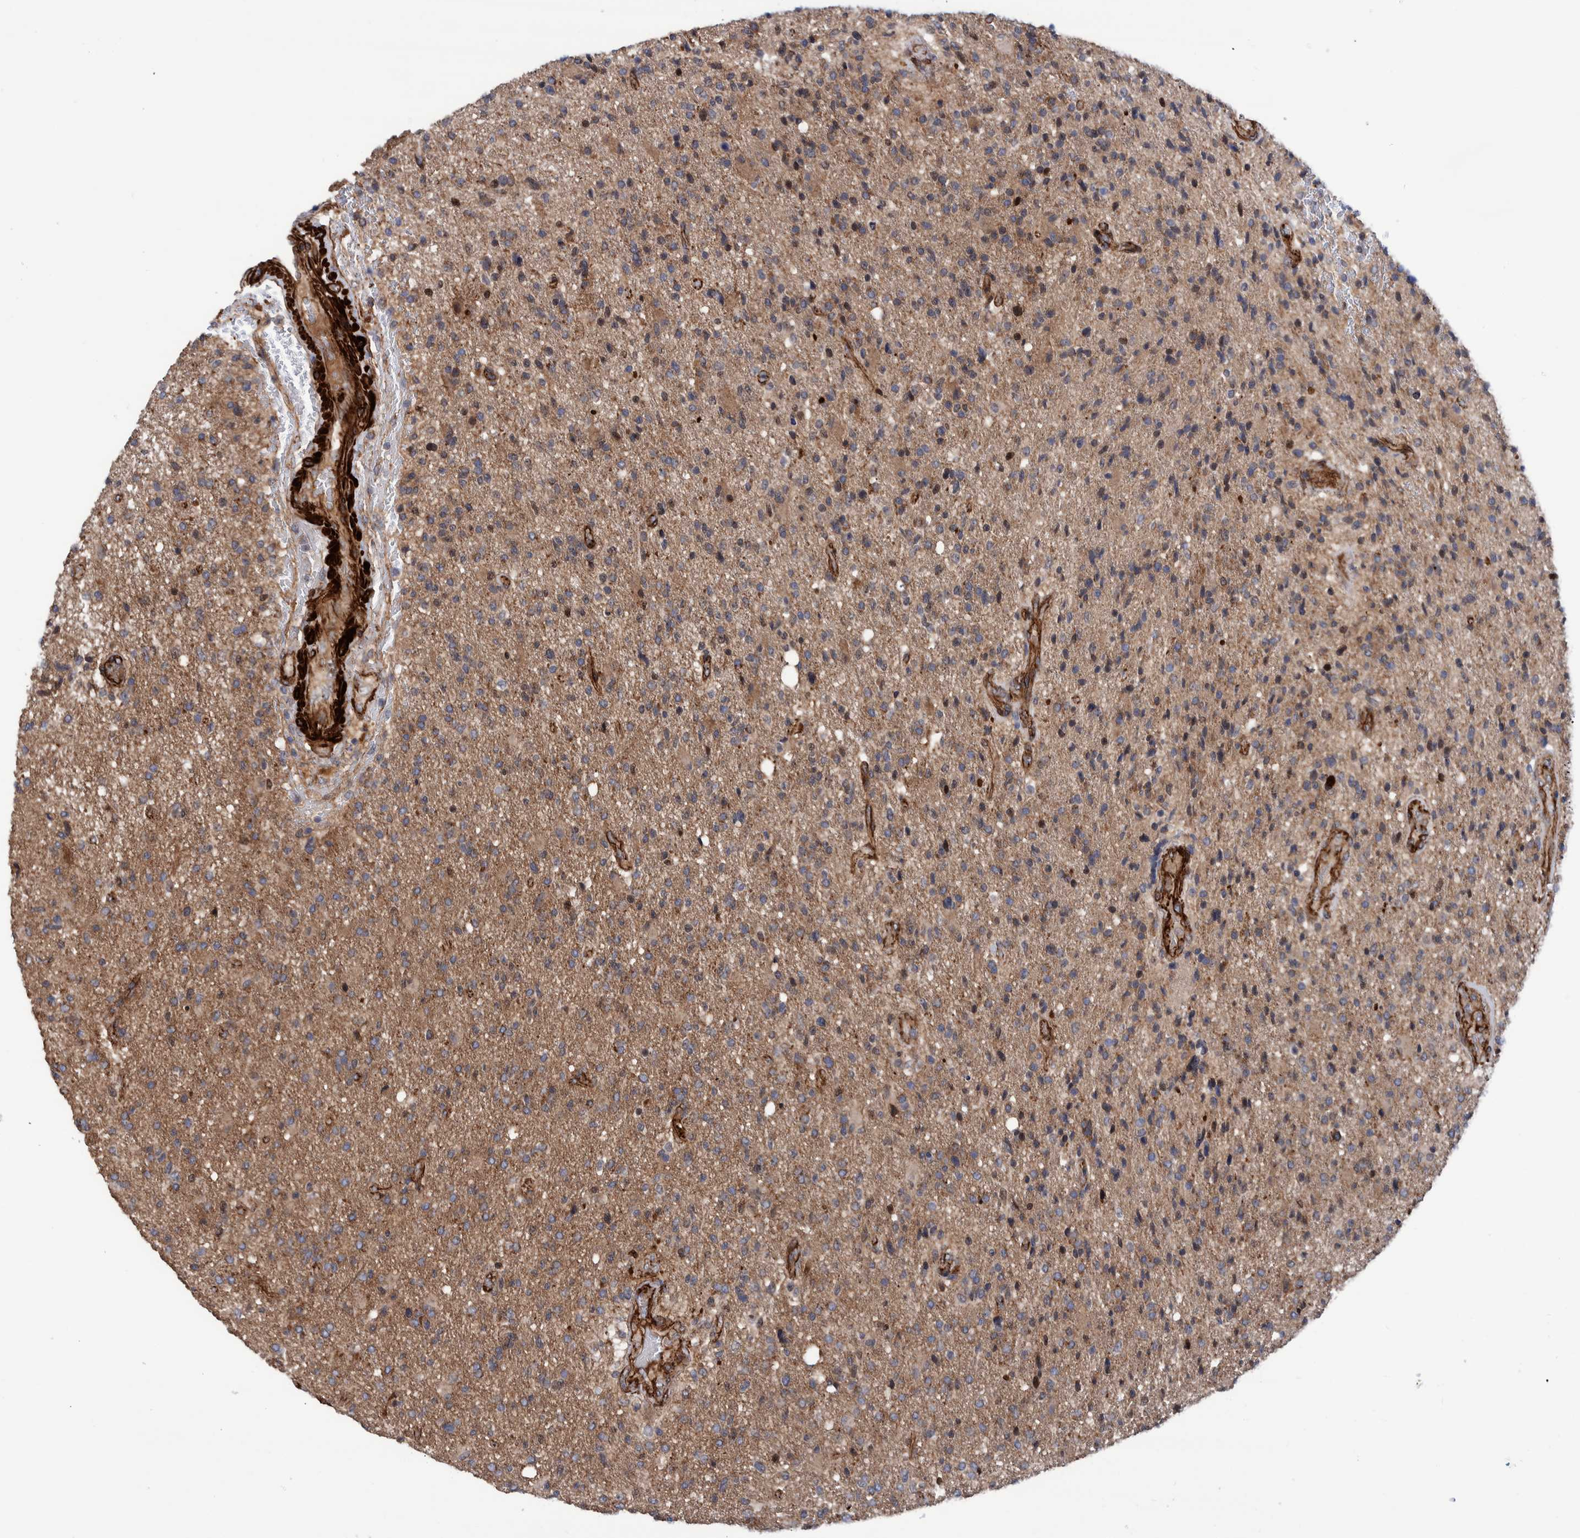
{"staining": {"intensity": "weak", "quantity": "25%-75%", "location": "cytoplasmic/membranous"}, "tissue": "glioma", "cell_type": "Tumor cells", "image_type": "cancer", "snomed": [{"axis": "morphology", "description": "Glioma, malignant, High grade"}, {"axis": "topography", "description": "Brain"}], "caption": "Glioma stained with immunohistochemistry exhibits weak cytoplasmic/membranous staining in approximately 25%-75% of tumor cells.", "gene": "SLC25A10", "patient": {"sex": "male", "age": 72}}